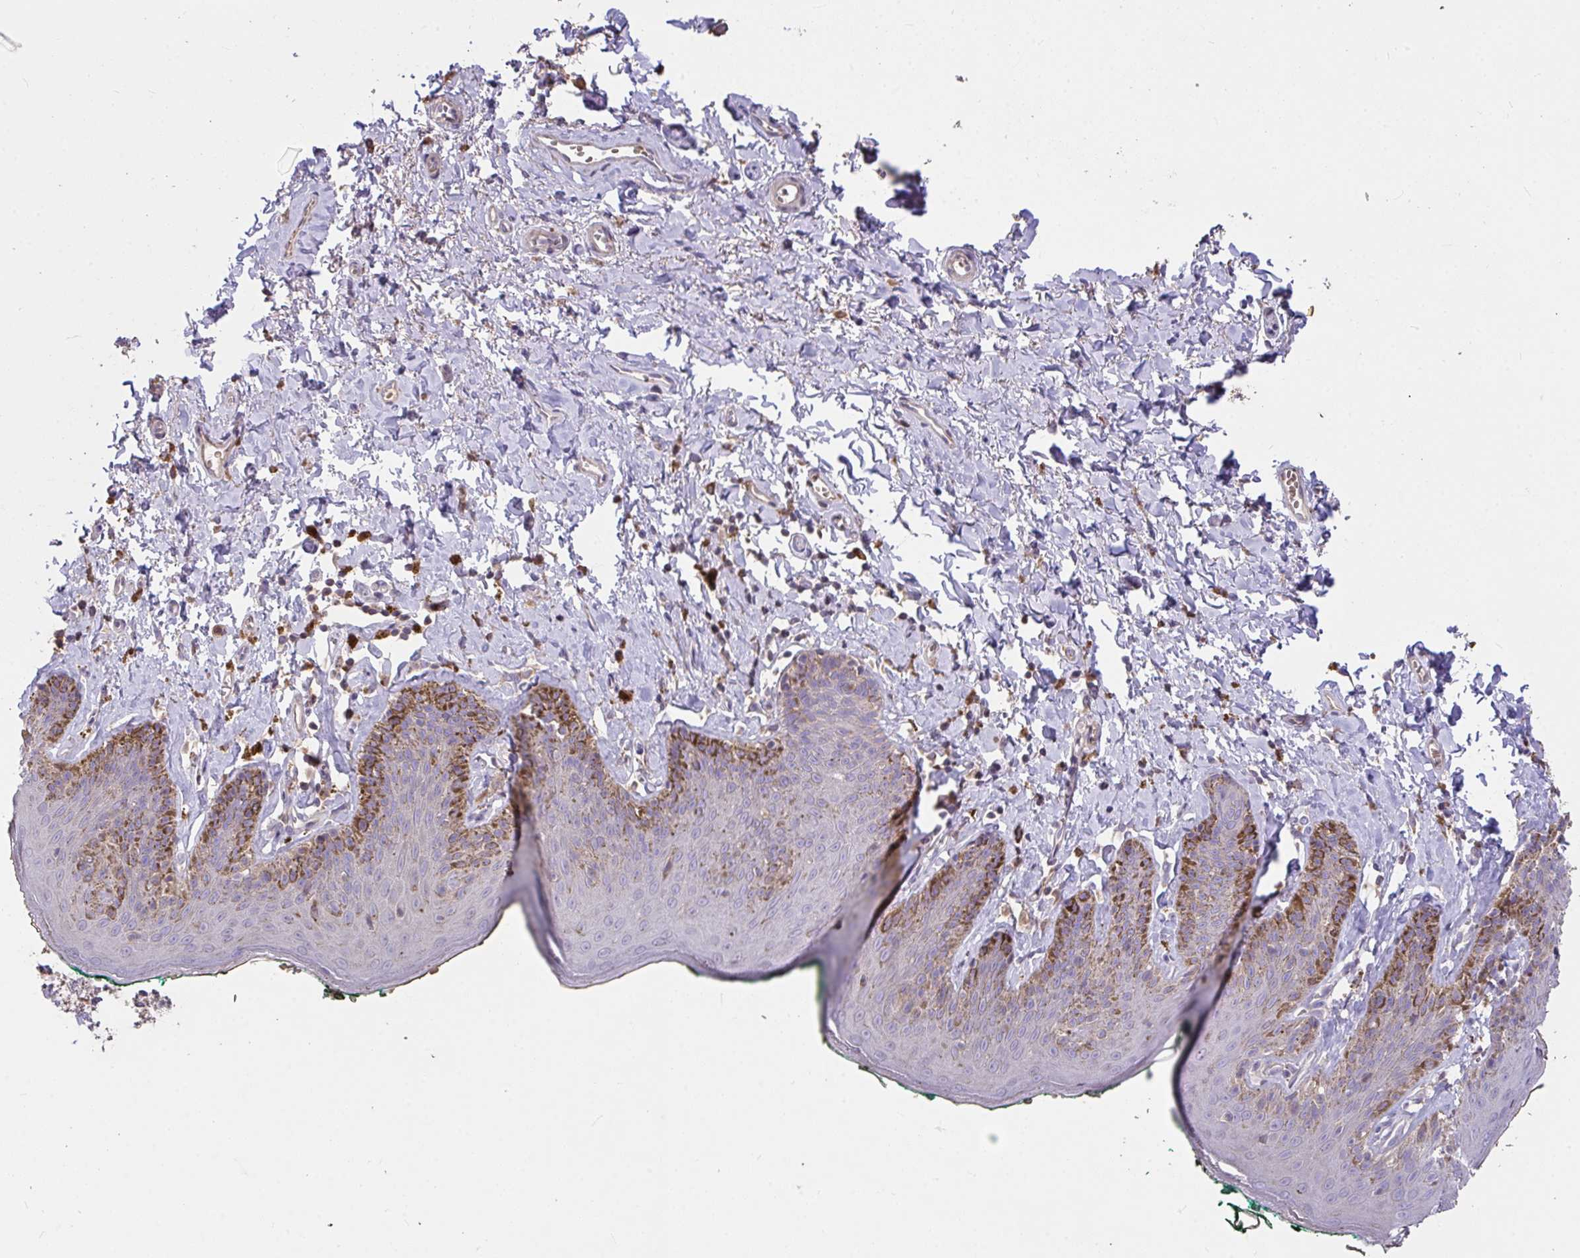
{"staining": {"intensity": "strong", "quantity": "<25%", "location": "cytoplasmic/membranous"}, "tissue": "skin", "cell_type": "Epidermal cells", "image_type": "normal", "snomed": [{"axis": "morphology", "description": "Normal tissue, NOS"}, {"axis": "topography", "description": "Vulva"}, {"axis": "topography", "description": "Peripheral nerve tissue"}], "caption": "Strong cytoplasmic/membranous positivity is appreciated in approximately <25% of epidermal cells in unremarkable skin.", "gene": "FCER1A", "patient": {"sex": "female", "age": 66}}